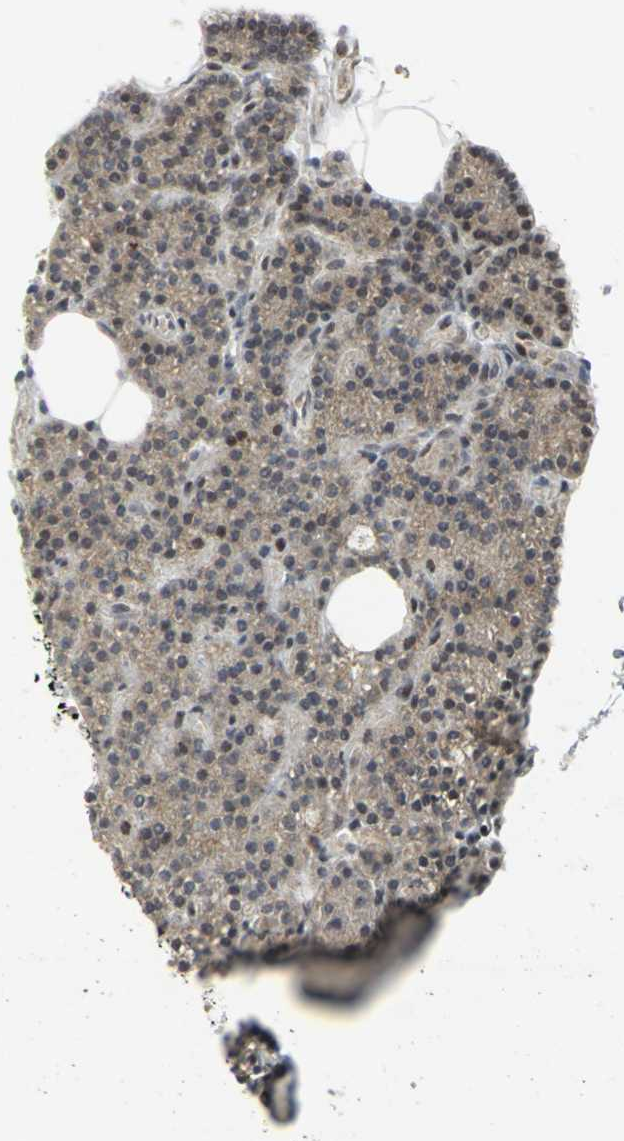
{"staining": {"intensity": "moderate", "quantity": "<25%", "location": "nuclear"}, "tissue": "parathyroid gland", "cell_type": "Glandular cells", "image_type": "normal", "snomed": [{"axis": "morphology", "description": "Normal tissue, NOS"}, {"axis": "topography", "description": "Parathyroid gland"}], "caption": "Moderate nuclear expression is identified in about <25% of glandular cells in normal parathyroid gland.", "gene": "RPA1", "patient": {"sex": "female", "age": 60}}